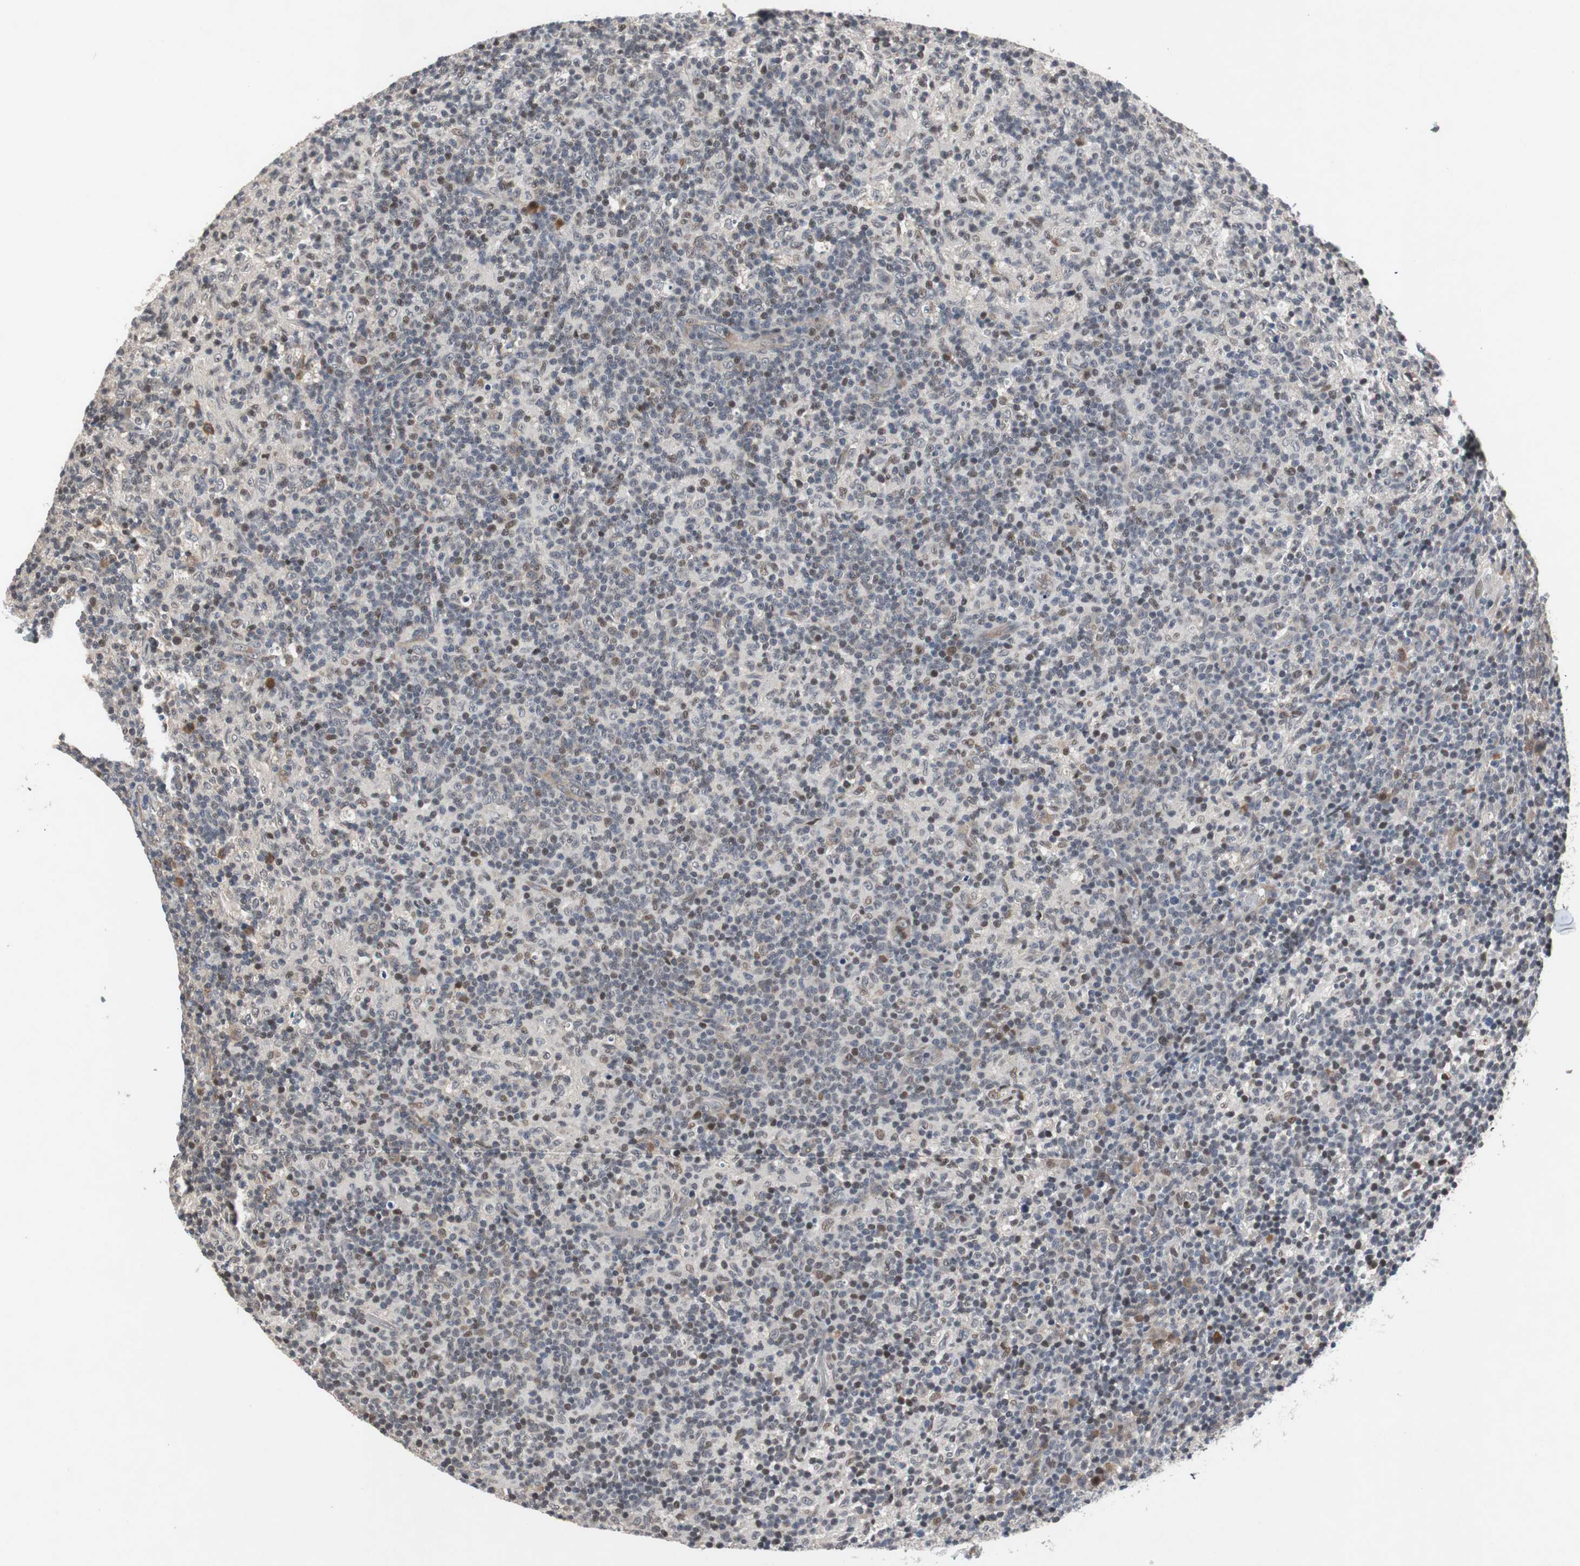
{"staining": {"intensity": "weak", "quantity": ">75%", "location": "cytoplasmic/membranous"}, "tissue": "lymph node", "cell_type": "Germinal center cells", "image_type": "normal", "snomed": [{"axis": "morphology", "description": "Normal tissue, NOS"}, {"axis": "morphology", "description": "Inflammation, NOS"}, {"axis": "topography", "description": "Lymph node"}], "caption": "An IHC photomicrograph of benign tissue is shown. Protein staining in brown labels weak cytoplasmic/membranous positivity in lymph node within germinal center cells. (DAB (3,3'-diaminobenzidine) IHC with brightfield microscopy, high magnification).", "gene": "TP63", "patient": {"sex": "male", "age": 55}}